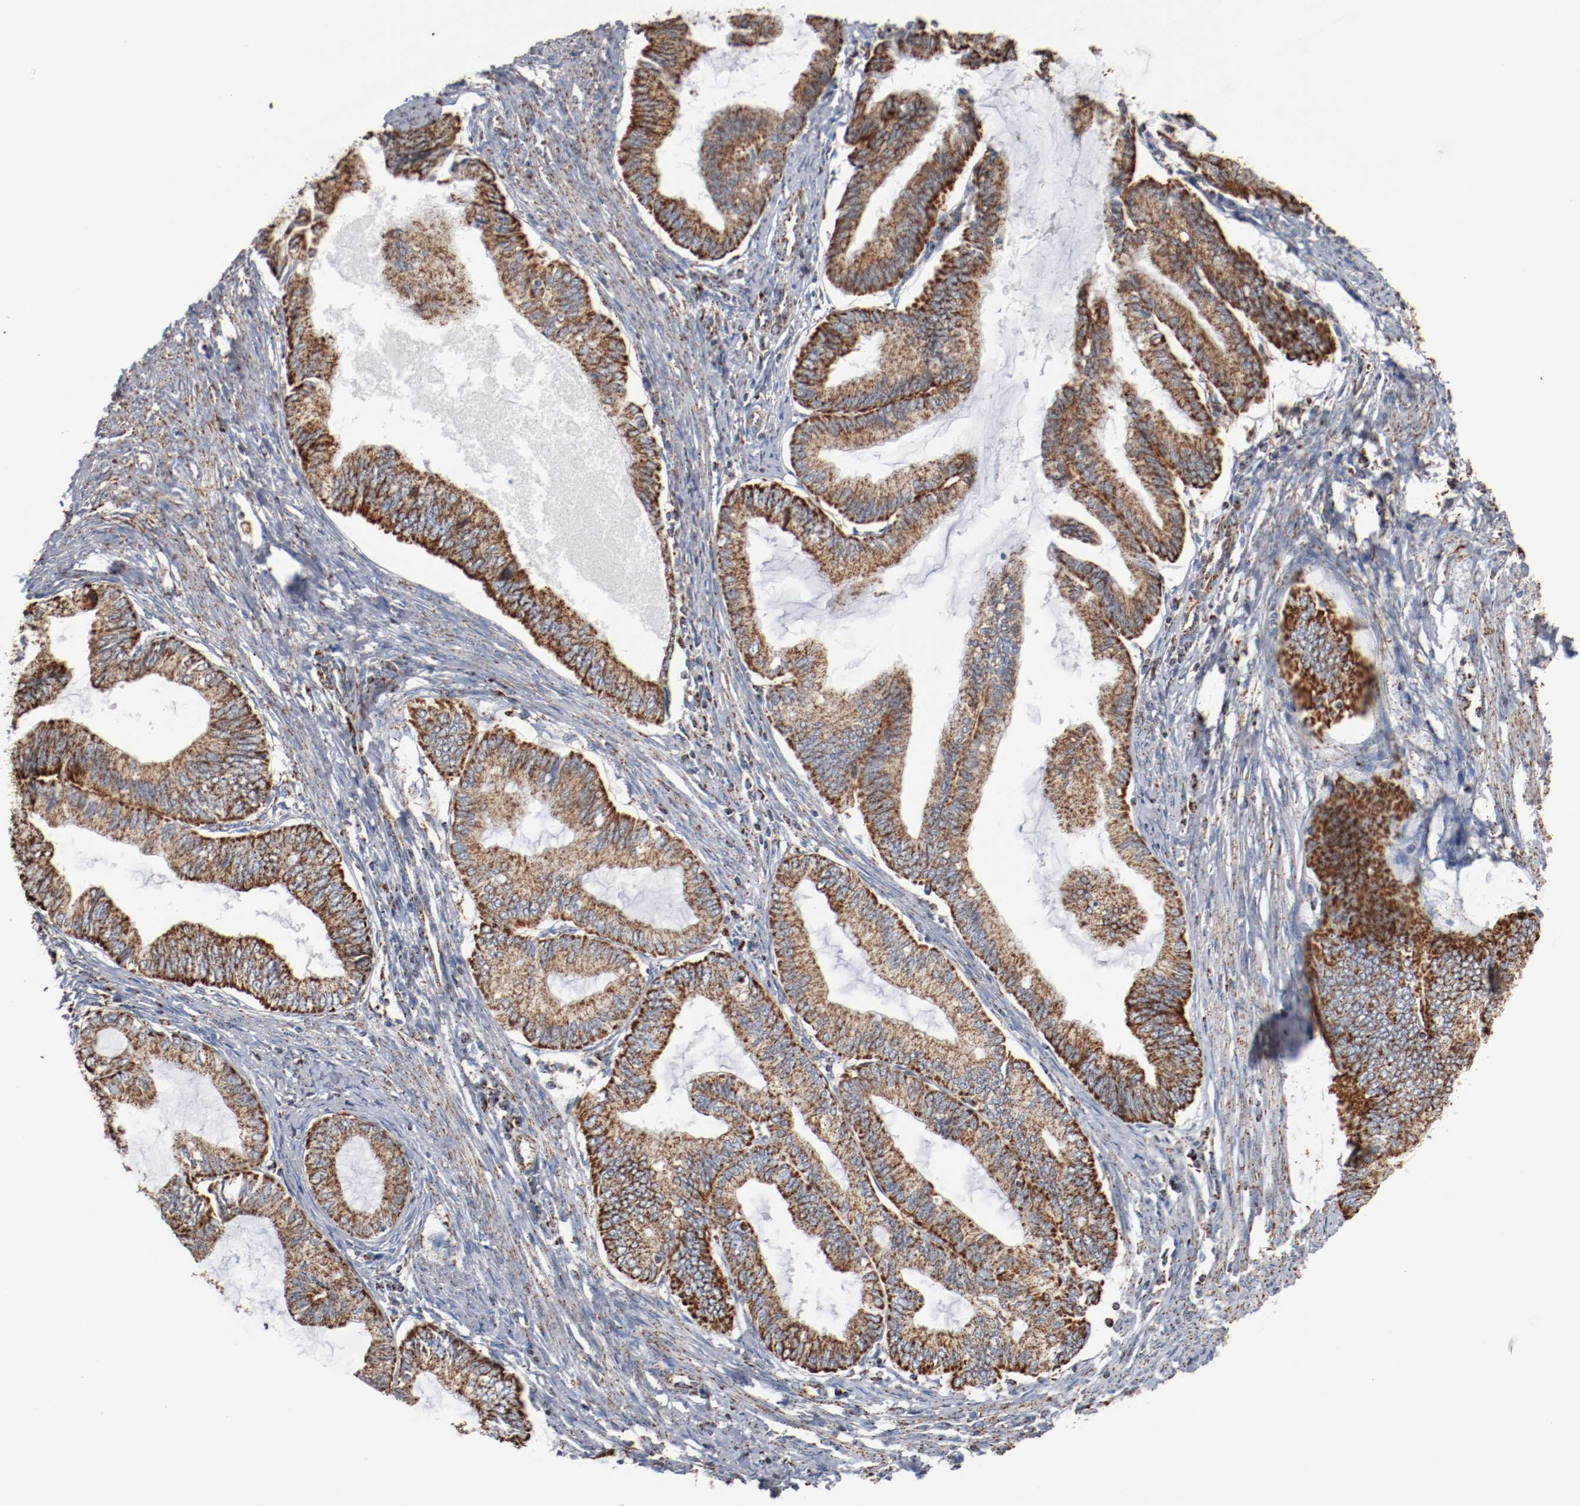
{"staining": {"intensity": "strong", "quantity": ">75%", "location": "cytoplasmic/membranous"}, "tissue": "endometrial cancer", "cell_type": "Tumor cells", "image_type": "cancer", "snomed": [{"axis": "morphology", "description": "Adenocarcinoma, NOS"}, {"axis": "topography", "description": "Endometrium"}], "caption": "High-magnification brightfield microscopy of endometrial cancer (adenocarcinoma) stained with DAB (brown) and counterstained with hematoxylin (blue). tumor cells exhibit strong cytoplasmic/membranous staining is present in approximately>75% of cells. (DAB (3,3'-diaminobenzidine) IHC with brightfield microscopy, high magnification).", "gene": "NDUFS4", "patient": {"sex": "female", "age": 86}}